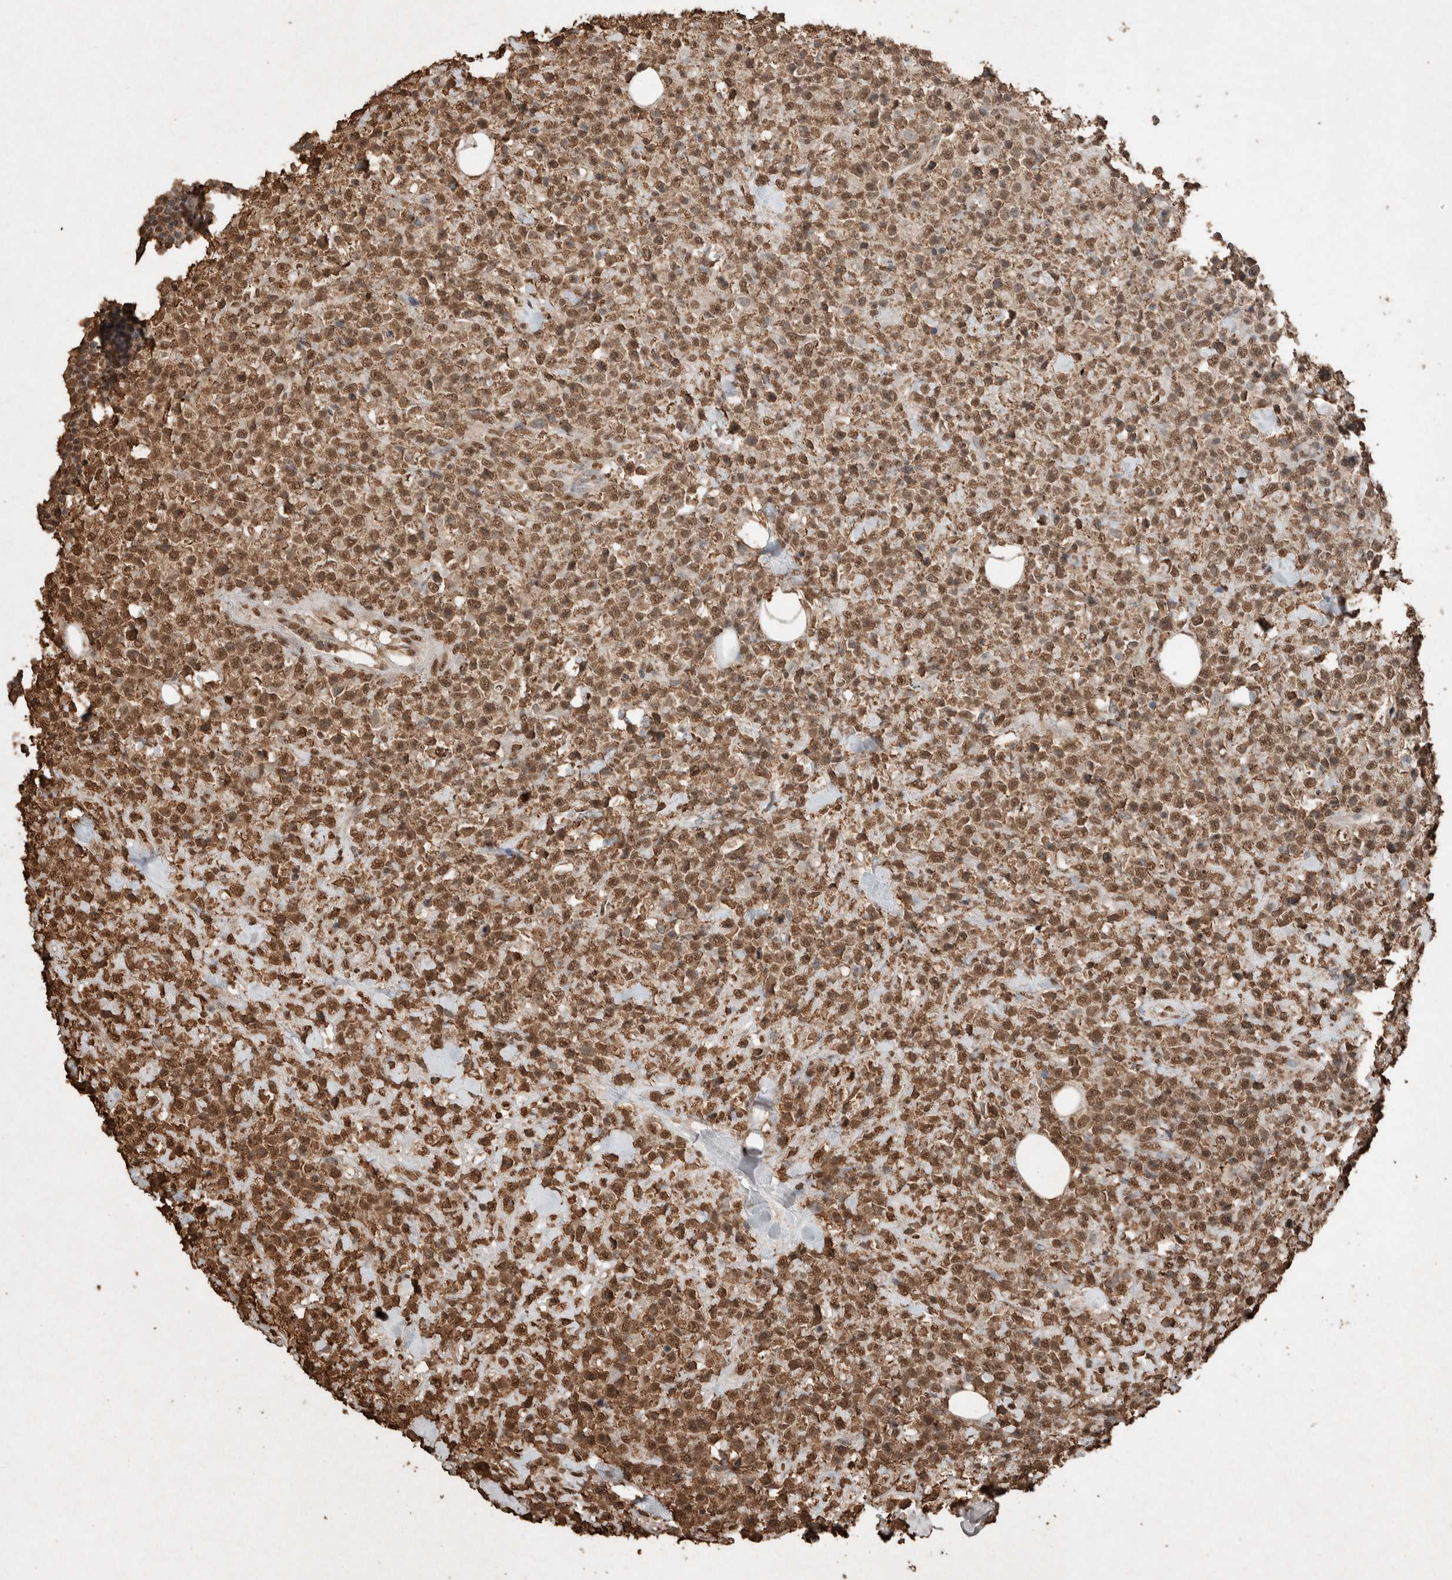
{"staining": {"intensity": "moderate", "quantity": ">75%", "location": "nuclear"}, "tissue": "lymphoma", "cell_type": "Tumor cells", "image_type": "cancer", "snomed": [{"axis": "morphology", "description": "Malignant lymphoma, non-Hodgkin's type, High grade"}, {"axis": "topography", "description": "Colon"}], "caption": "Immunohistochemical staining of lymphoma demonstrates medium levels of moderate nuclear staining in about >75% of tumor cells.", "gene": "FSTL3", "patient": {"sex": "female", "age": 53}}